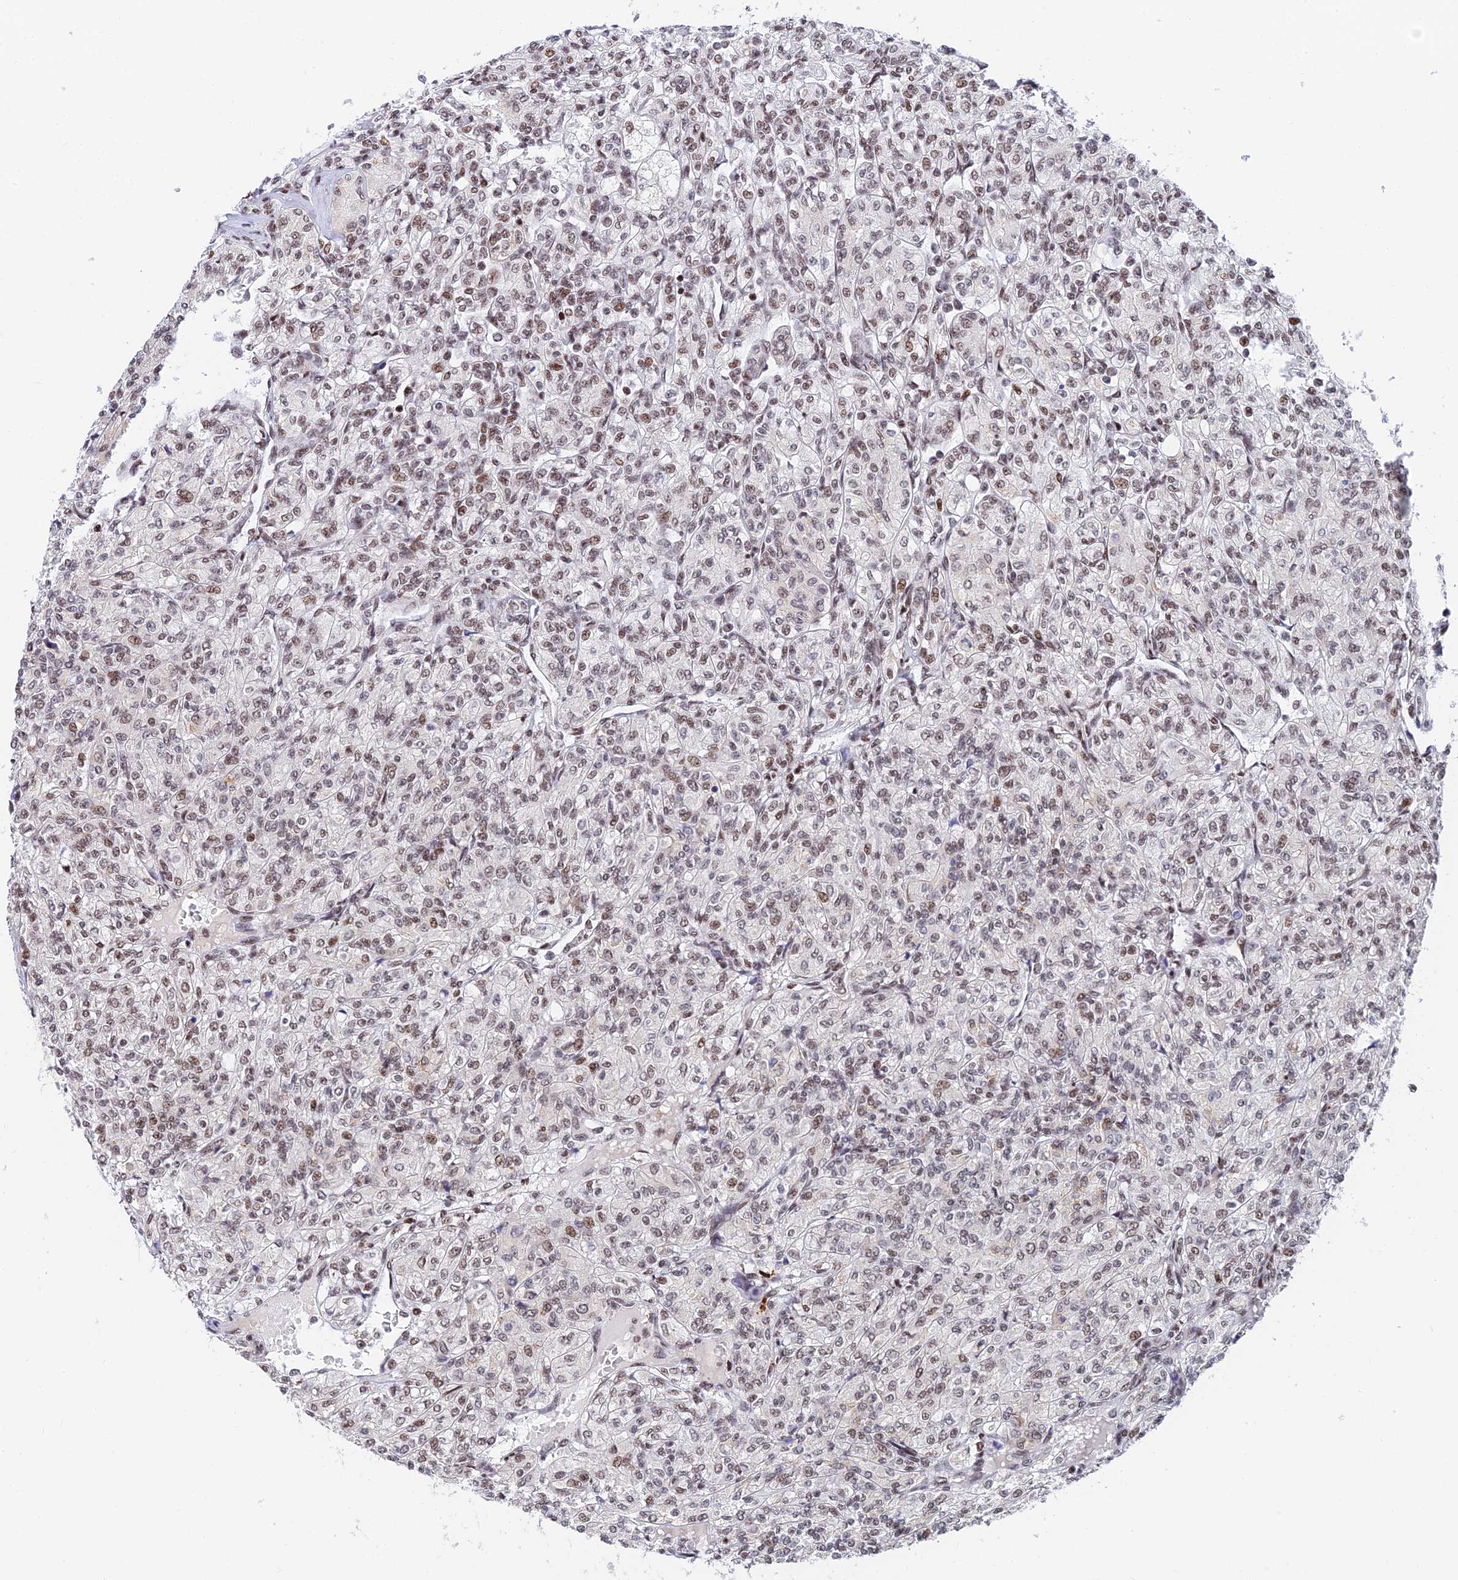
{"staining": {"intensity": "moderate", "quantity": "25%-75%", "location": "nuclear"}, "tissue": "renal cancer", "cell_type": "Tumor cells", "image_type": "cancer", "snomed": [{"axis": "morphology", "description": "Adenocarcinoma, NOS"}, {"axis": "topography", "description": "Kidney"}], "caption": "A histopathology image showing moderate nuclear positivity in about 25%-75% of tumor cells in renal cancer (adenocarcinoma), as visualized by brown immunohistochemical staining.", "gene": "USP22", "patient": {"sex": "male", "age": 77}}